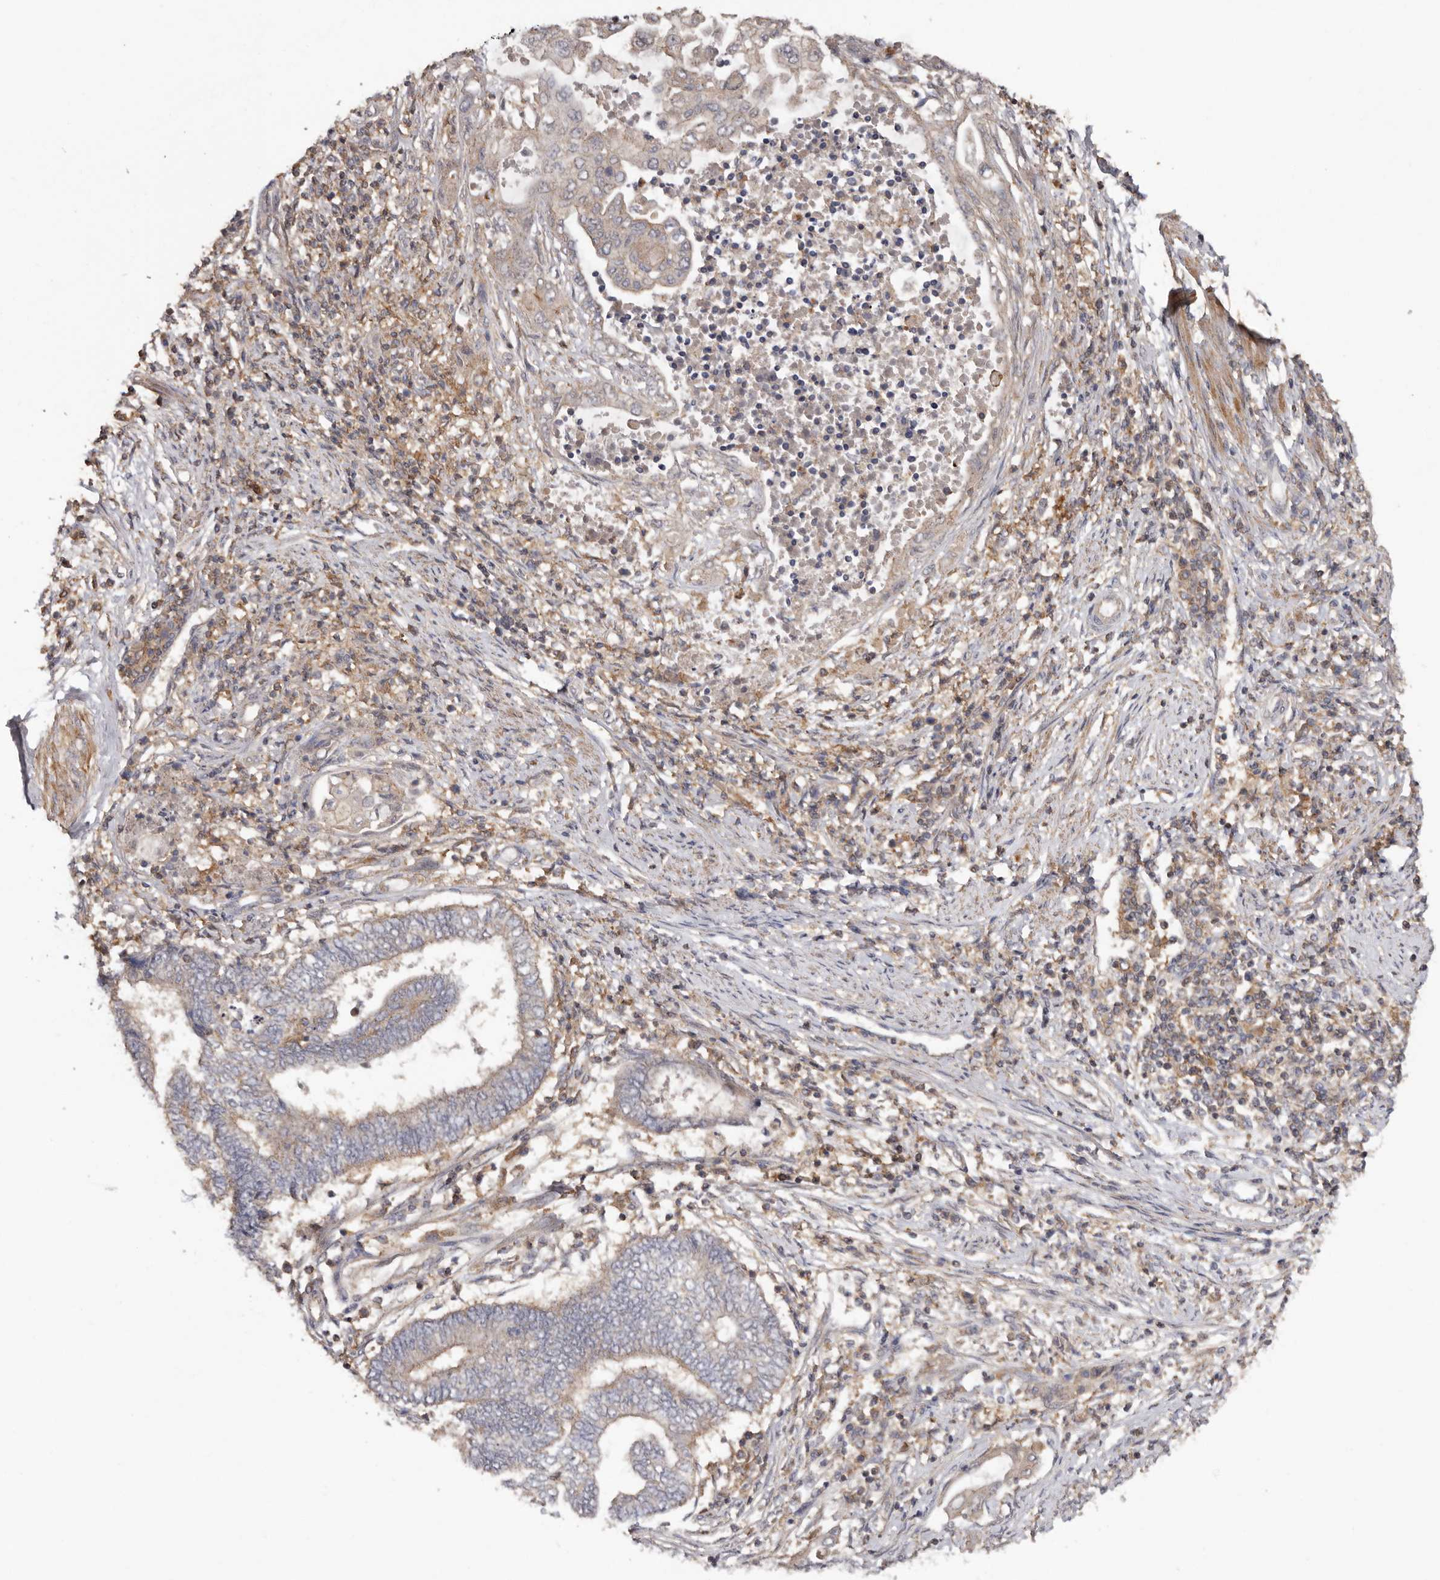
{"staining": {"intensity": "weak", "quantity": "25%-75%", "location": "cytoplasmic/membranous"}, "tissue": "endometrial cancer", "cell_type": "Tumor cells", "image_type": "cancer", "snomed": [{"axis": "morphology", "description": "Adenocarcinoma, NOS"}, {"axis": "topography", "description": "Uterus"}, {"axis": "topography", "description": "Endometrium"}], "caption": "Brown immunohistochemical staining in endometrial cancer (adenocarcinoma) shows weak cytoplasmic/membranous staining in approximately 25%-75% of tumor cells. Nuclei are stained in blue.", "gene": "RWDD1", "patient": {"sex": "female", "age": 70}}